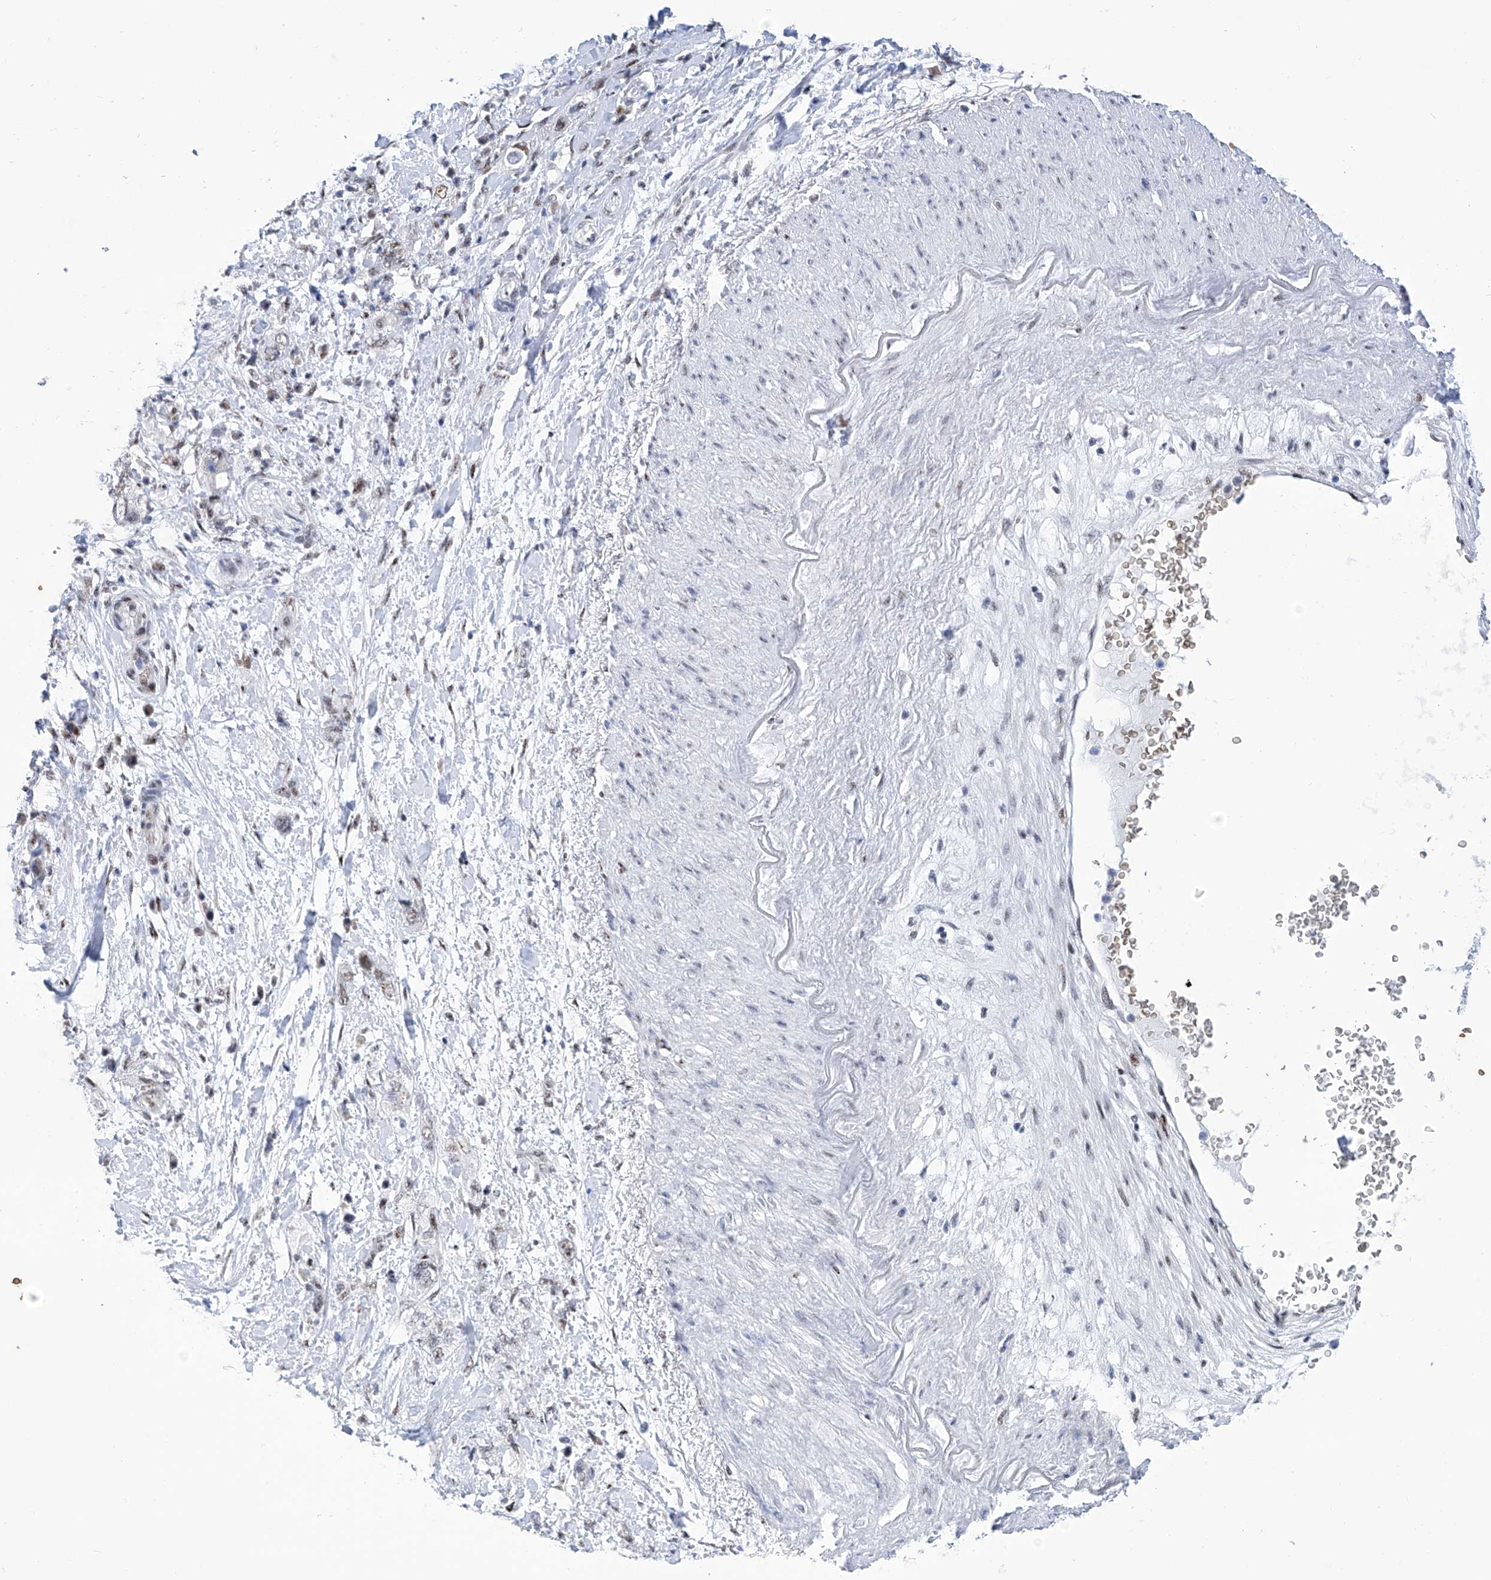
{"staining": {"intensity": "weak", "quantity": ">75%", "location": "nuclear"}, "tissue": "pancreatic cancer", "cell_type": "Tumor cells", "image_type": "cancer", "snomed": [{"axis": "morphology", "description": "Adenocarcinoma, NOS"}, {"axis": "topography", "description": "Pancreas"}], "caption": "DAB (3,3'-diaminobenzidine) immunohistochemical staining of human adenocarcinoma (pancreatic) displays weak nuclear protein expression in about >75% of tumor cells. Using DAB (brown) and hematoxylin (blue) stains, captured at high magnification using brightfield microscopy.", "gene": "SART1", "patient": {"sex": "female", "age": 73}}